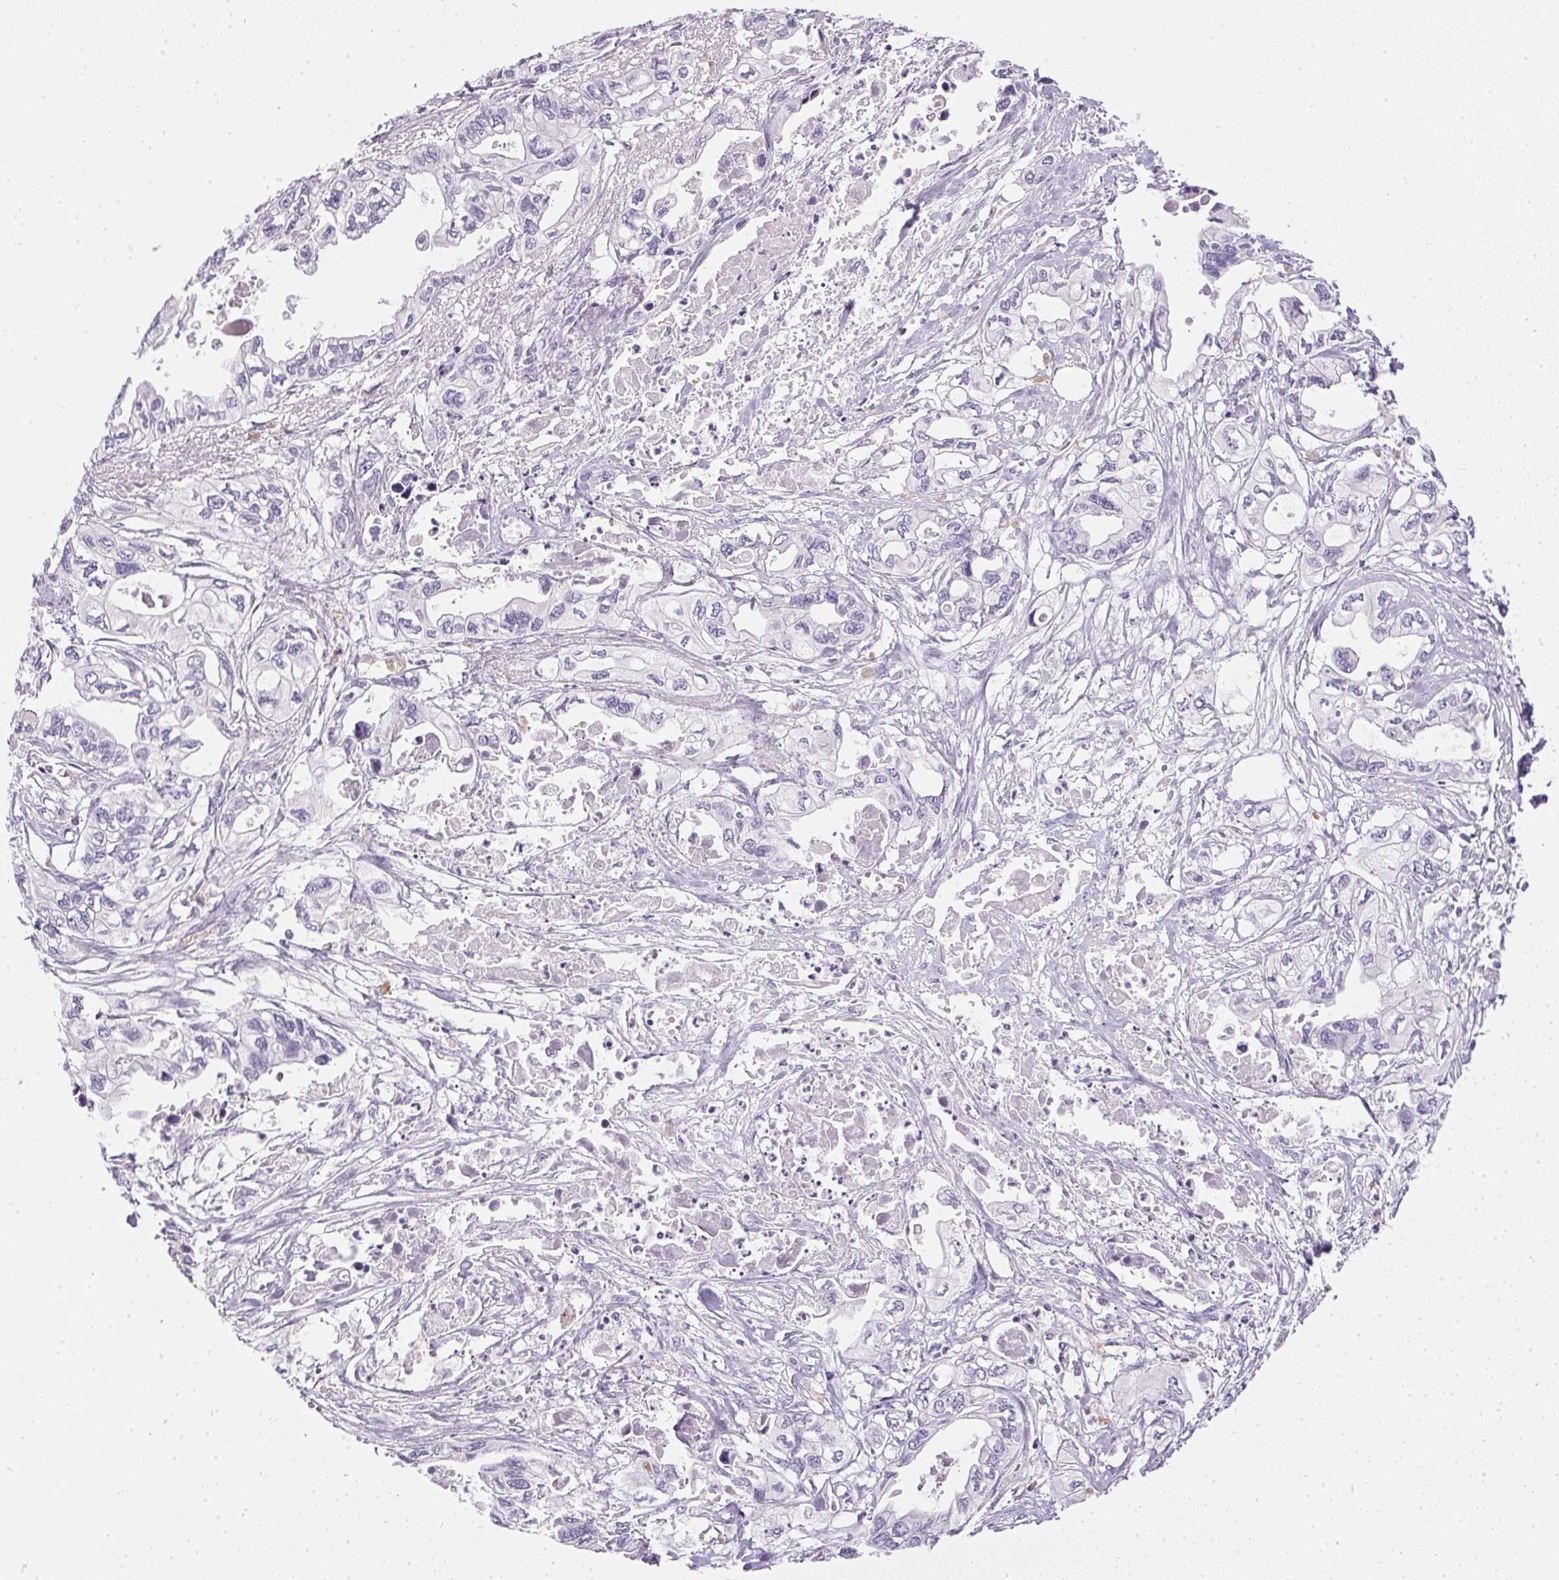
{"staining": {"intensity": "negative", "quantity": "none", "location": "none"}, "tissue": "pancreatic cancer", "cell_type": "Tumor cells", "image_type": "cancer", "snomed": [{"axis": "morphology", "description": "Adenocarcinoma, NOS"}, {"axis": "topography", "description": "Pancreas"}], "caption": "Protein analysis of pancreatic cancer (adenocarcinoma) reveals no significant staining in tumor cells.", "gene": "GSDMC", "patient": {"sex": "male", "age": 68}}